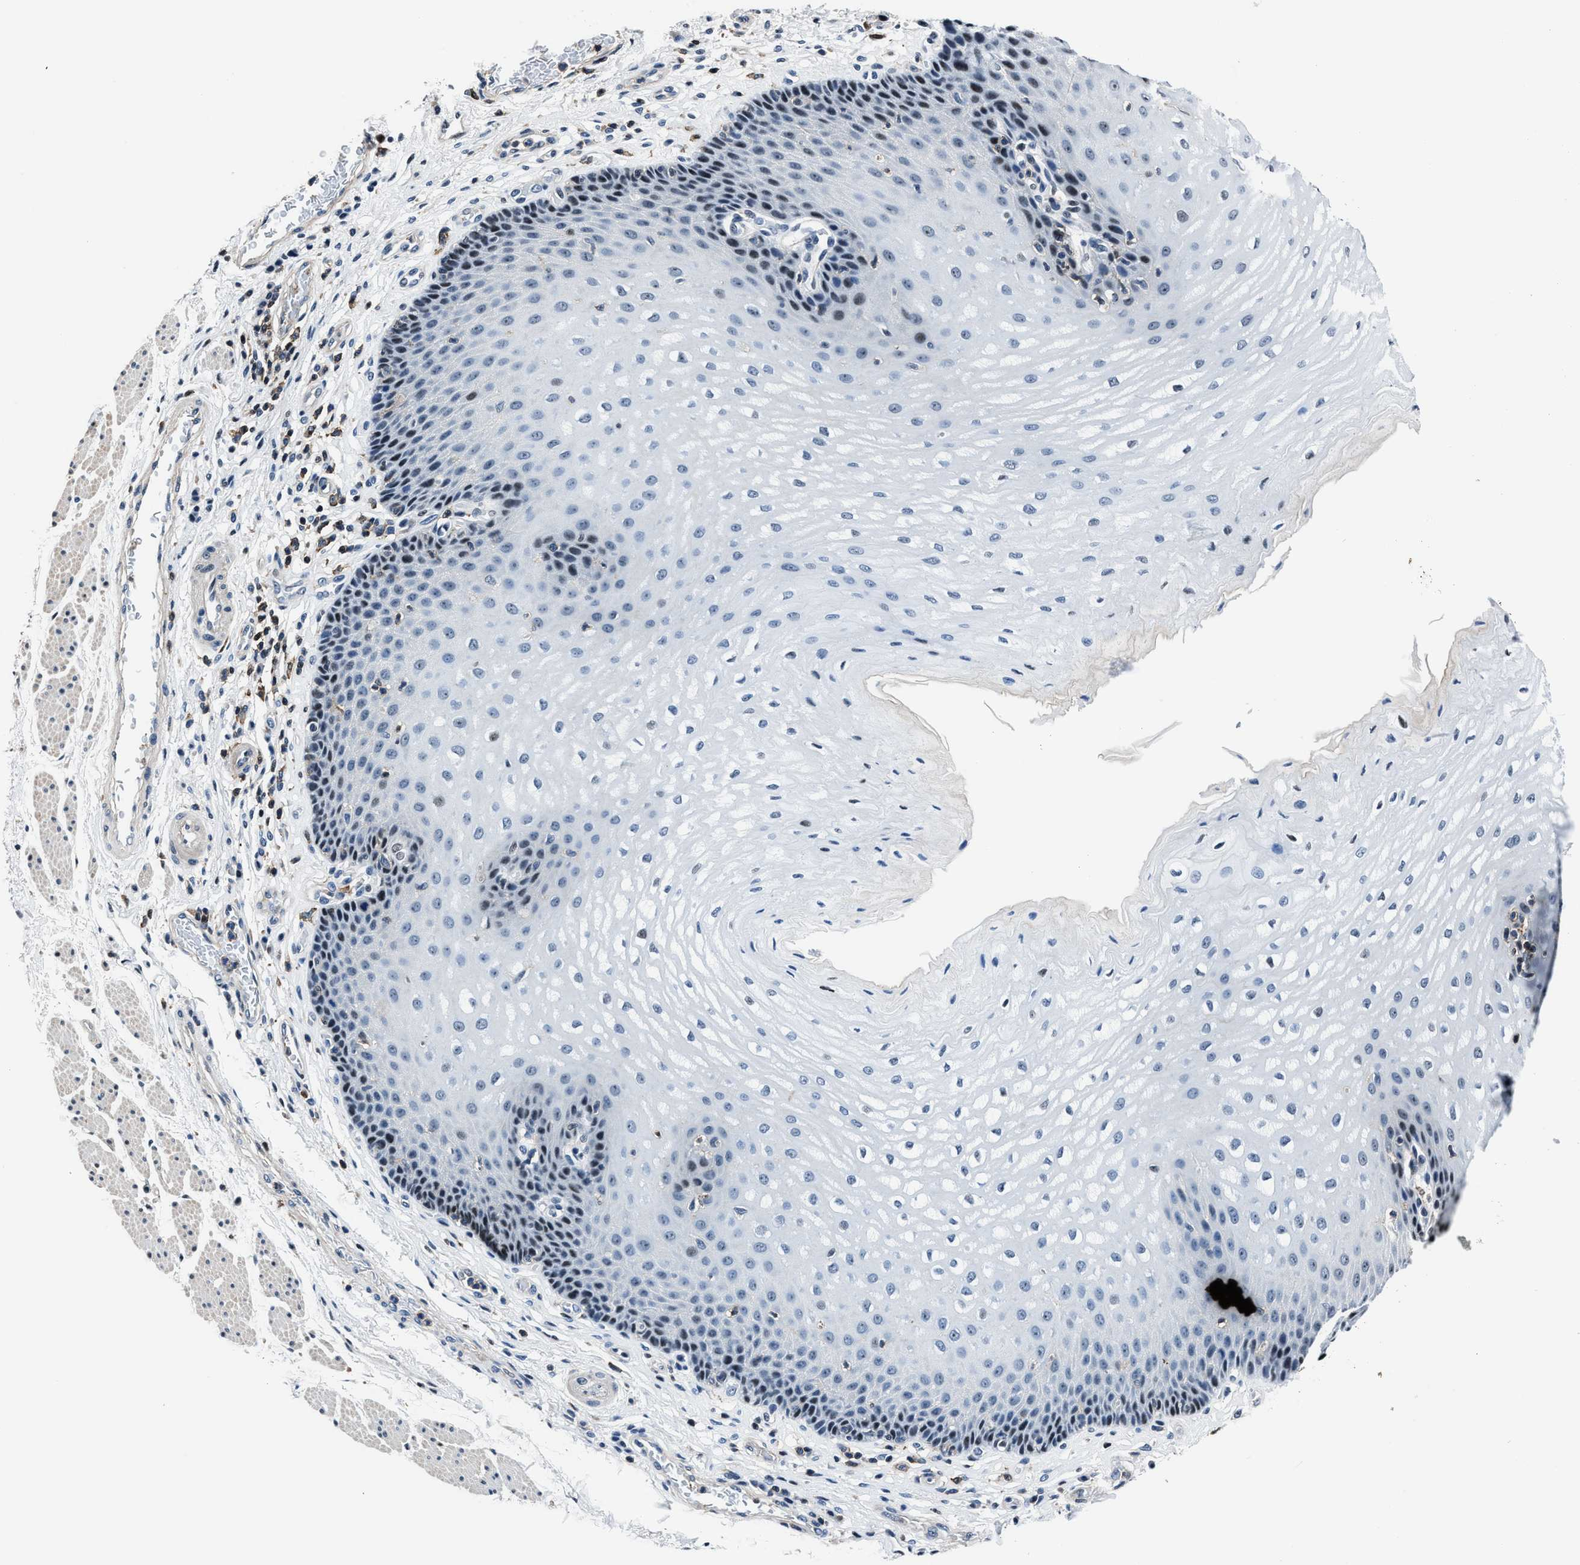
{"staining": {"intensity": "moderate", "quantity": "<25%", "location": "nuclear"}, "tissue": "esophagus", "cell_type": "Squamous epithelial cells", "image_type": "normal", "snomed": [{"axis": "morphology", "description": "Normal tissue, NOS"}, {"axis": "topography", "description": "Esophagus"}], "caption": "Esophagus stained with immunohistochemistry (IHC) exhibits moderate nuclear expression in about <25% of squamous epithelial cells.", "gene": "PPIE", "patient": {"sex": "male", "age": 54}}